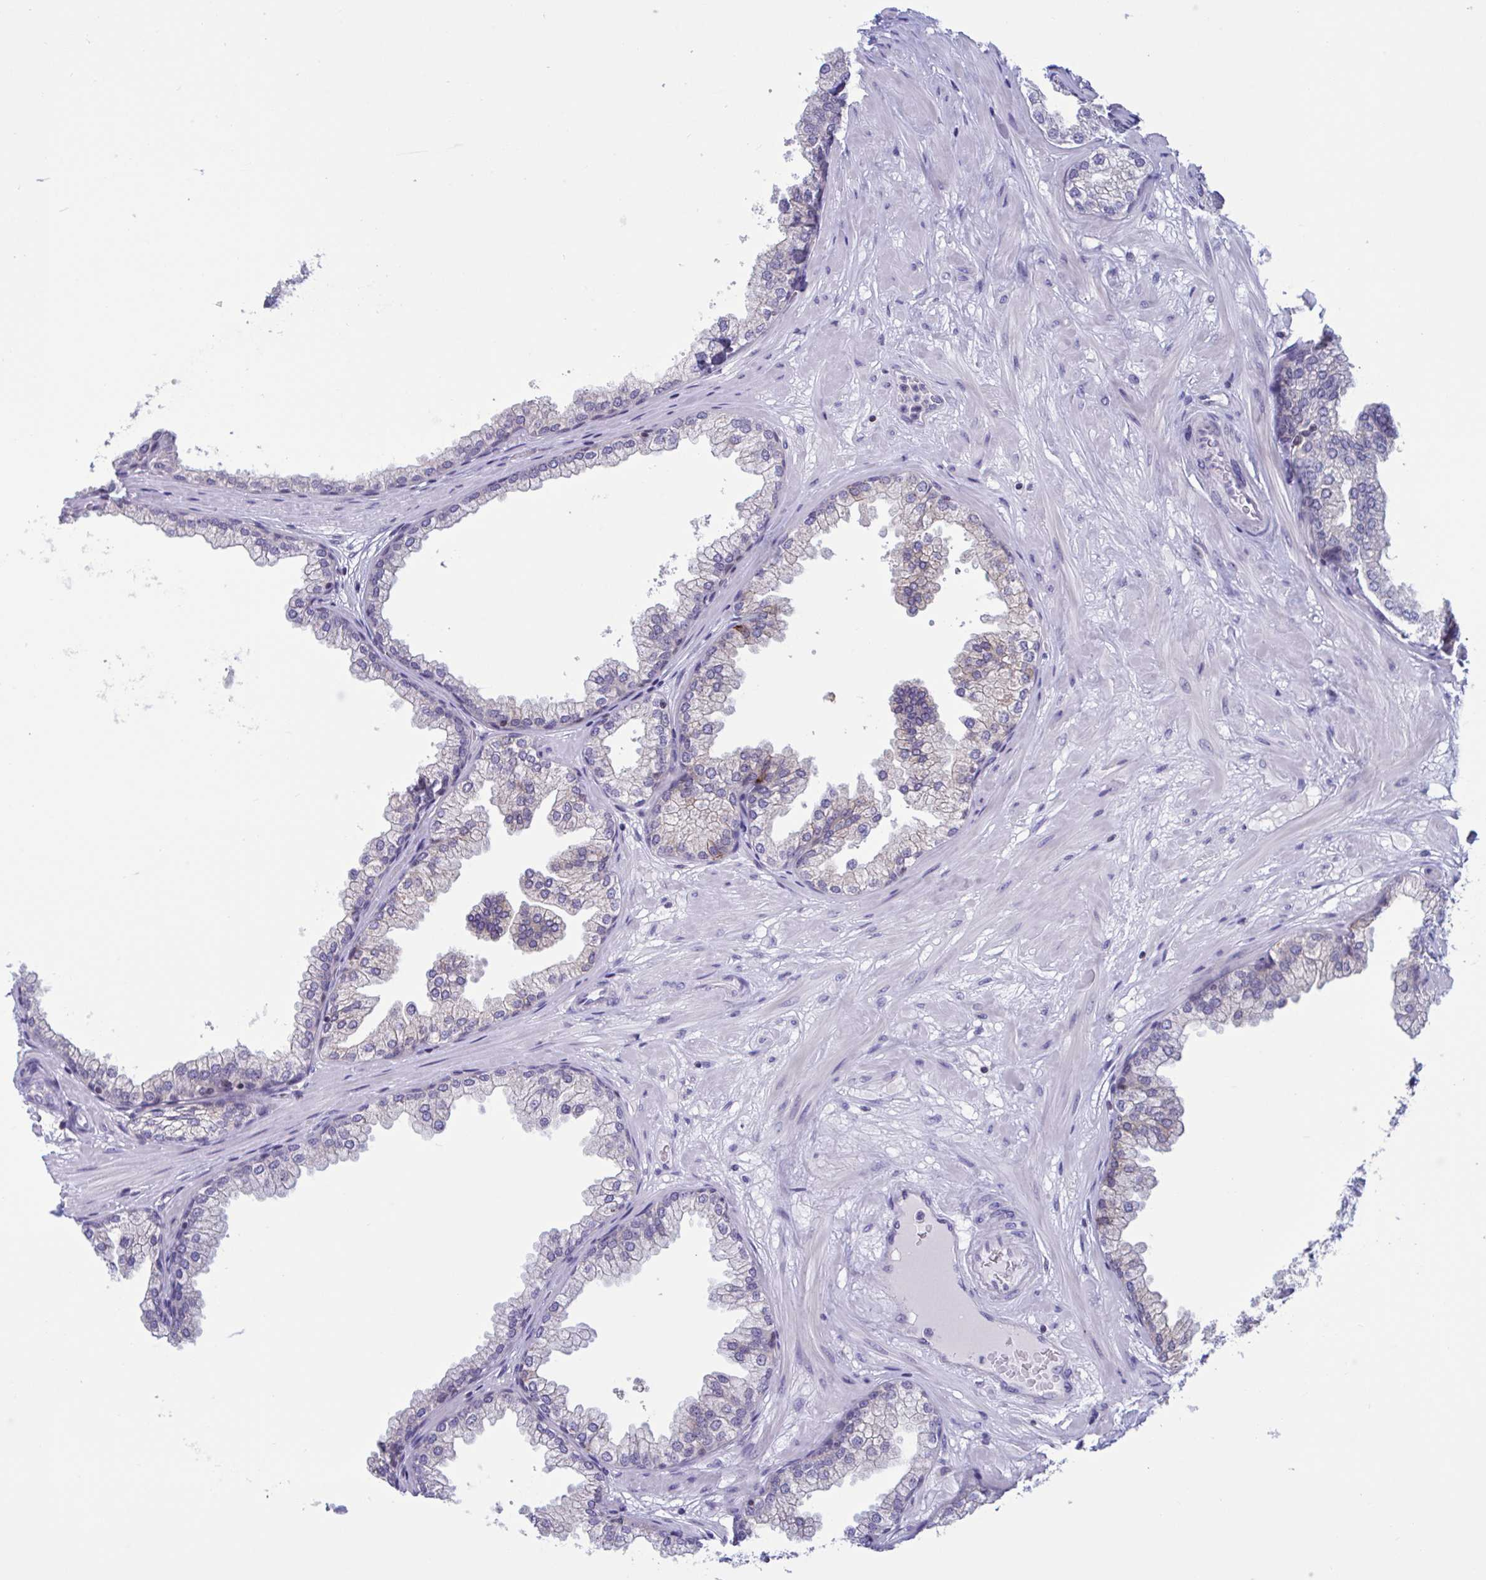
{"staining": {"intensity": "negative", "quantity": "none", "location": "none"}, "tissue": "prostate", "cell_type": "Glandular cells", "image_type": "normal", "snomed": [{"axis": "morphology", "description": "Normal tissue, NOS"}, {"axis": "topography", "description": "Prostate"}], "caption": "Immunohistochemical staining of benign human prostate displays no significant staining in glandular cells. The staining is performed using DAB brown chromogen with nuclei counter-stained in using hematoxylin.", "gene": "SNX11", "patient": {"sex": "male", "age": 37}}